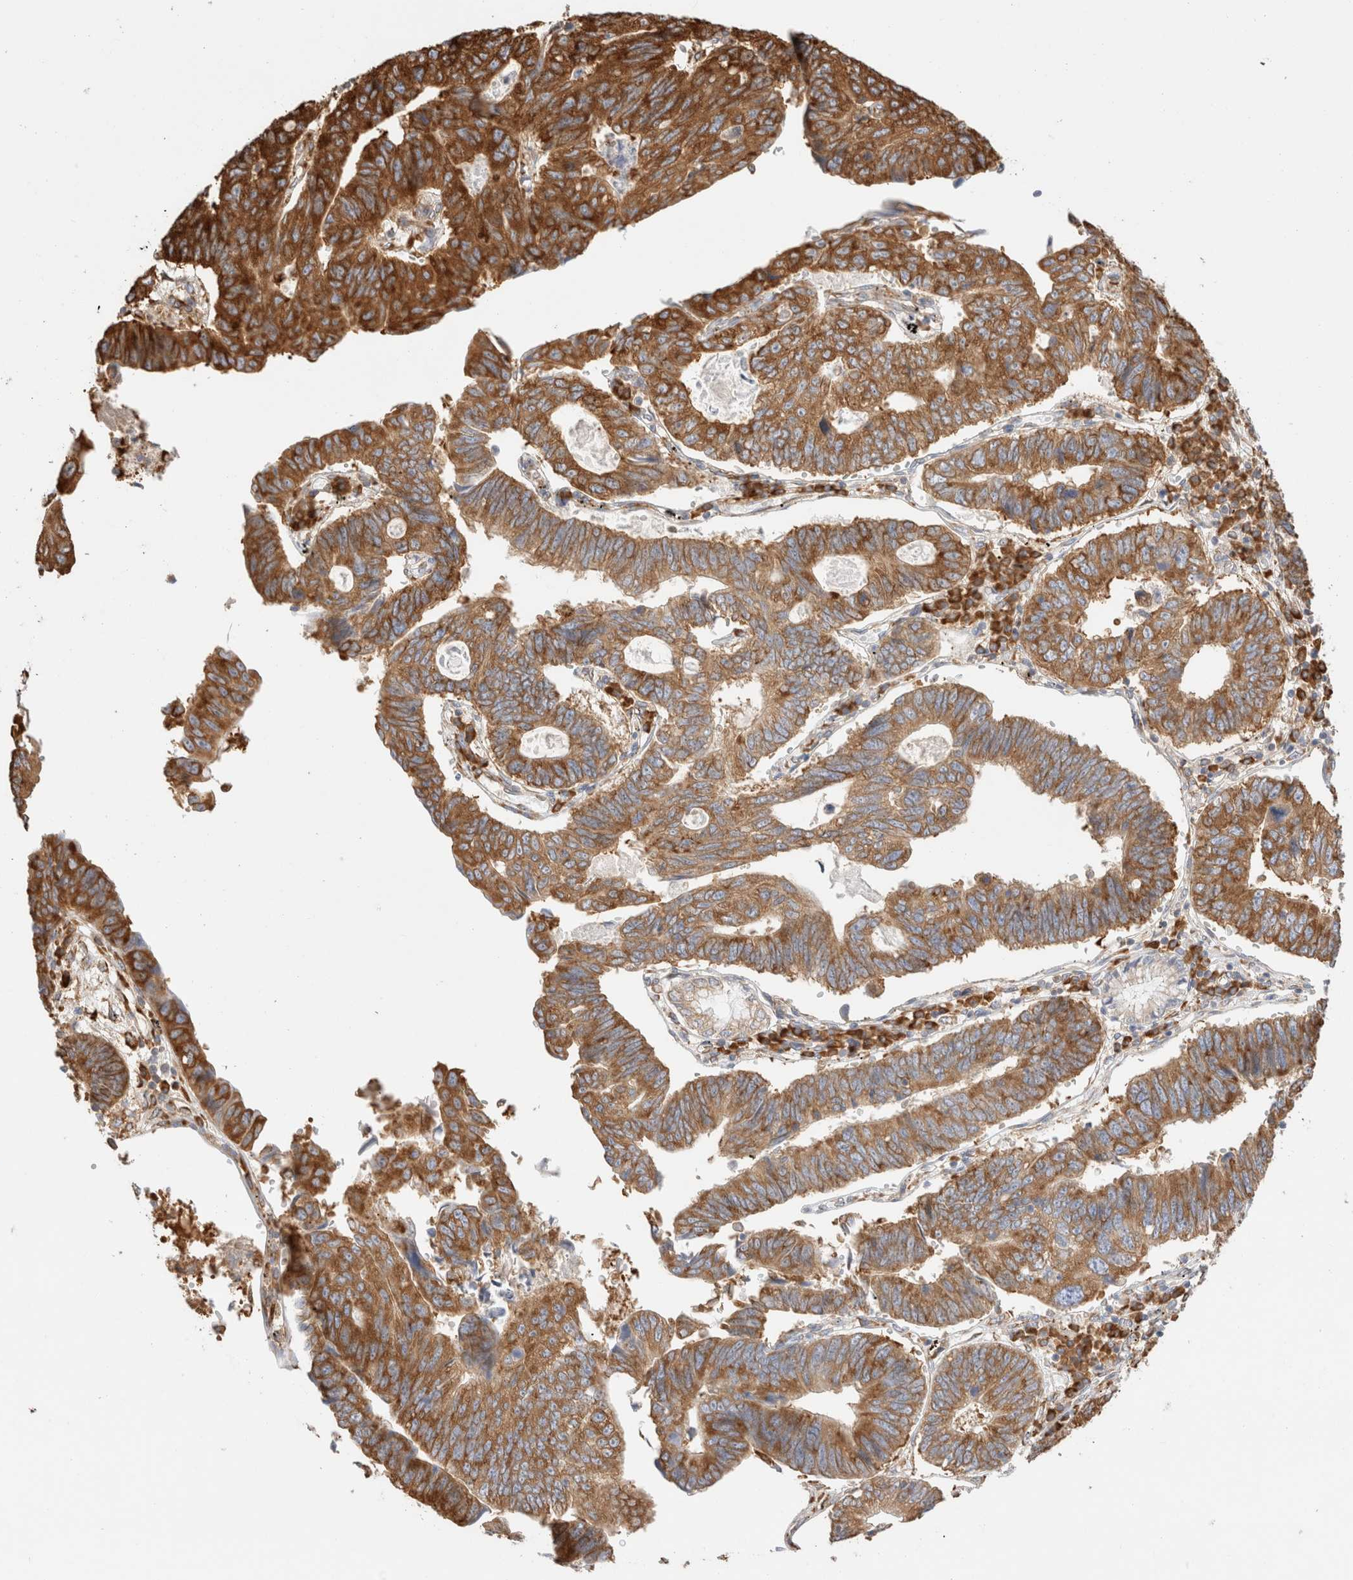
{"staining": {"intensity": "strong", "quantity": ">75%", "location": "cytoplasmic/membranous"}, "tissue": "stomach cancer", "cell_type": "Tumor cells", "image_type": "cancer", "snomed": [{"axis": "morphology", "description": "Adenocarcinoma, NOS"}, {"axis": "topography", "description": "Stomach"}], "caption": "A histopathology image showing strong cytoplasmic/membranous positivity in approximately >75% of tumor cells in stomach cancer, as visualized by brown immunohistochemical staining.", "gene": "ZC2HC1A", "patient": {"sex": "male", "age": 59}}